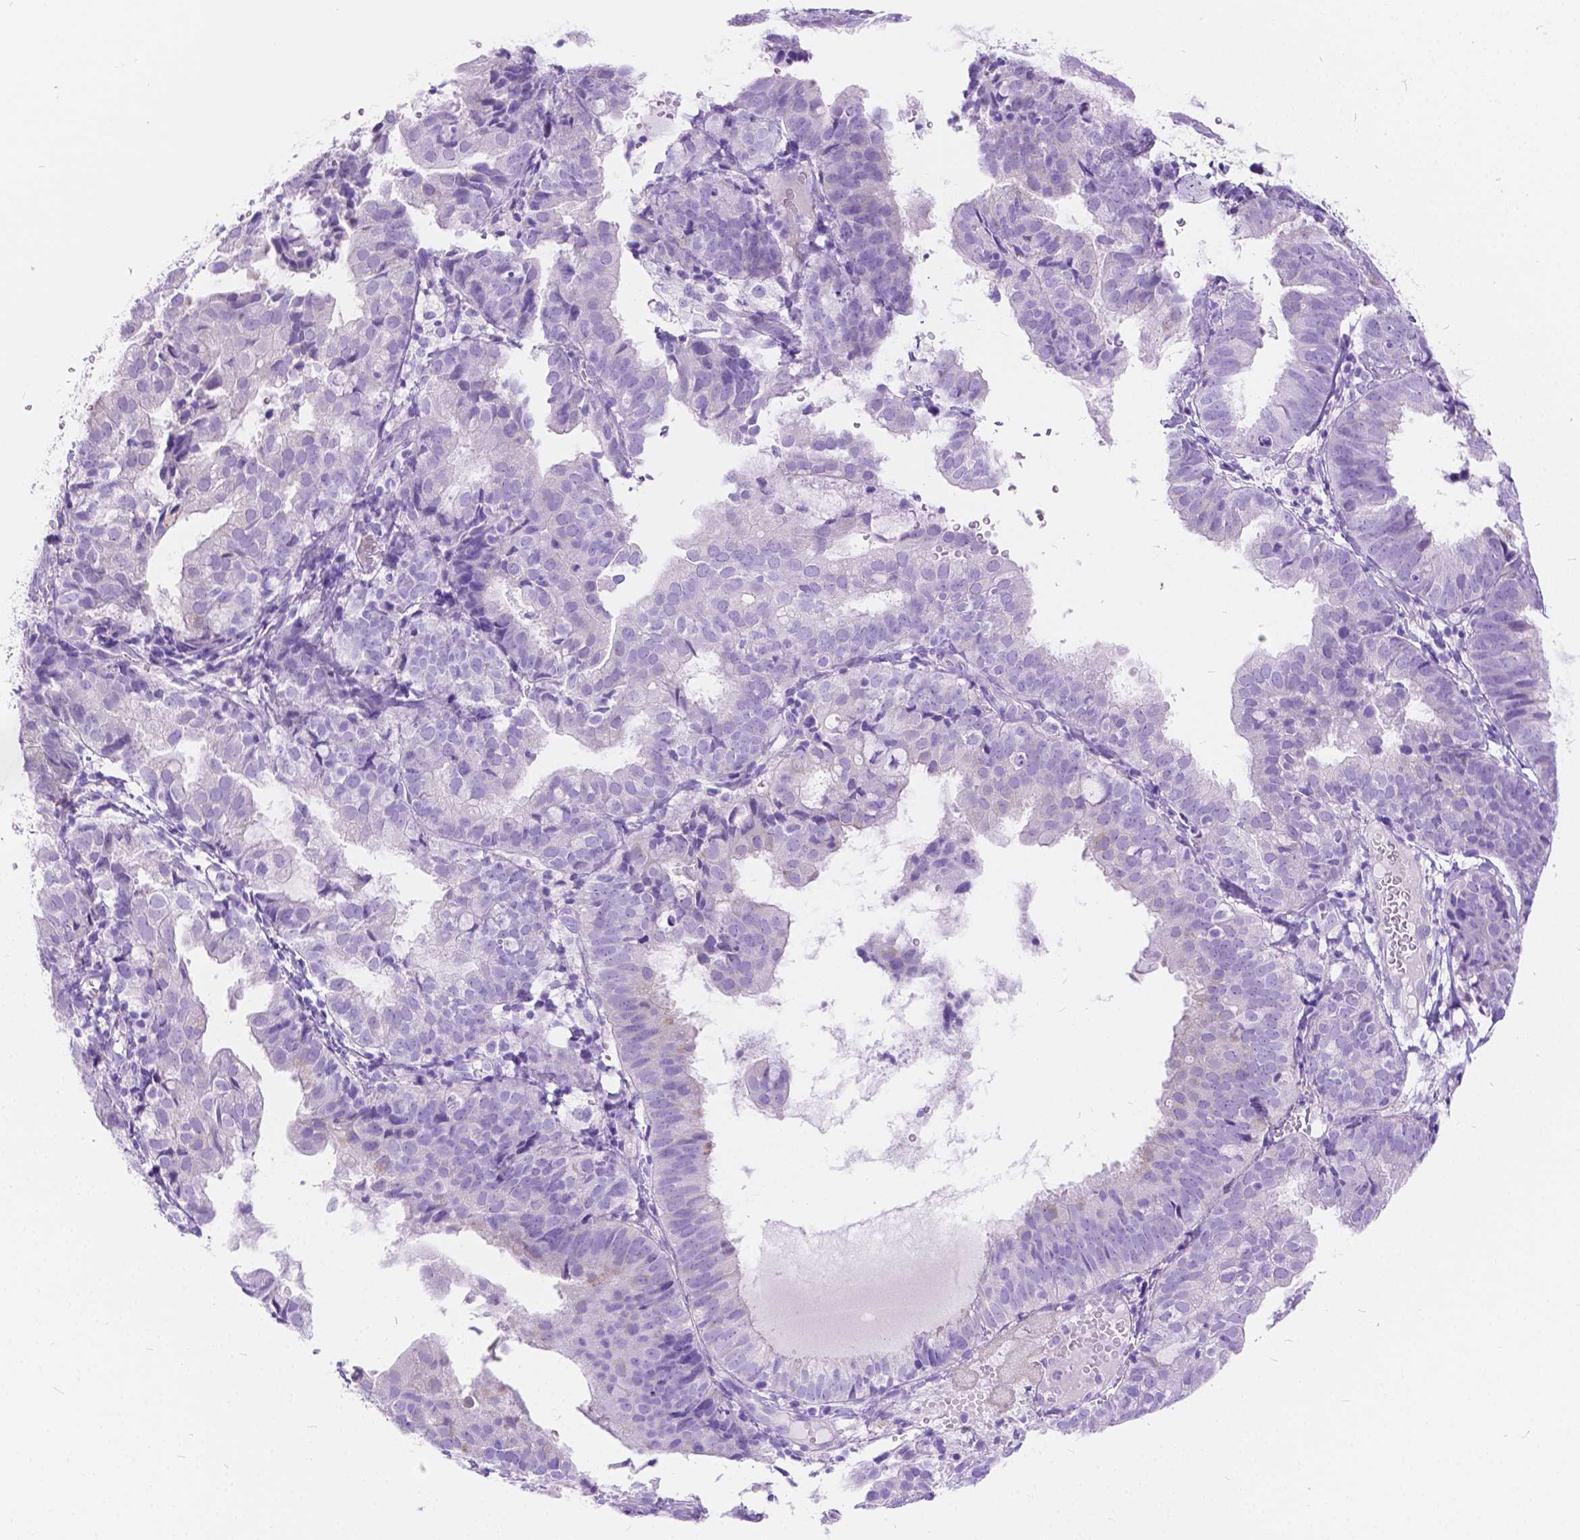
{"staining": {"intensity": "negative", "quantity": "none", "location": "none"}, "tissue": "endometrial cancer", "cell_type": "Tumor cells", "image_type": "cancer", "snomed": [{"axis": "morphology", "description": "Adenocarcinoma, NOS"}, {"axis": "topography", "description": "Endometrium"}], "caption": "This is a micrograph of immunohistochemistry staining of endometrial cancer, which shows no staining in tumor cells.", "gene": "CHRM1", "patient": {"sex": "female", "age": 80}}